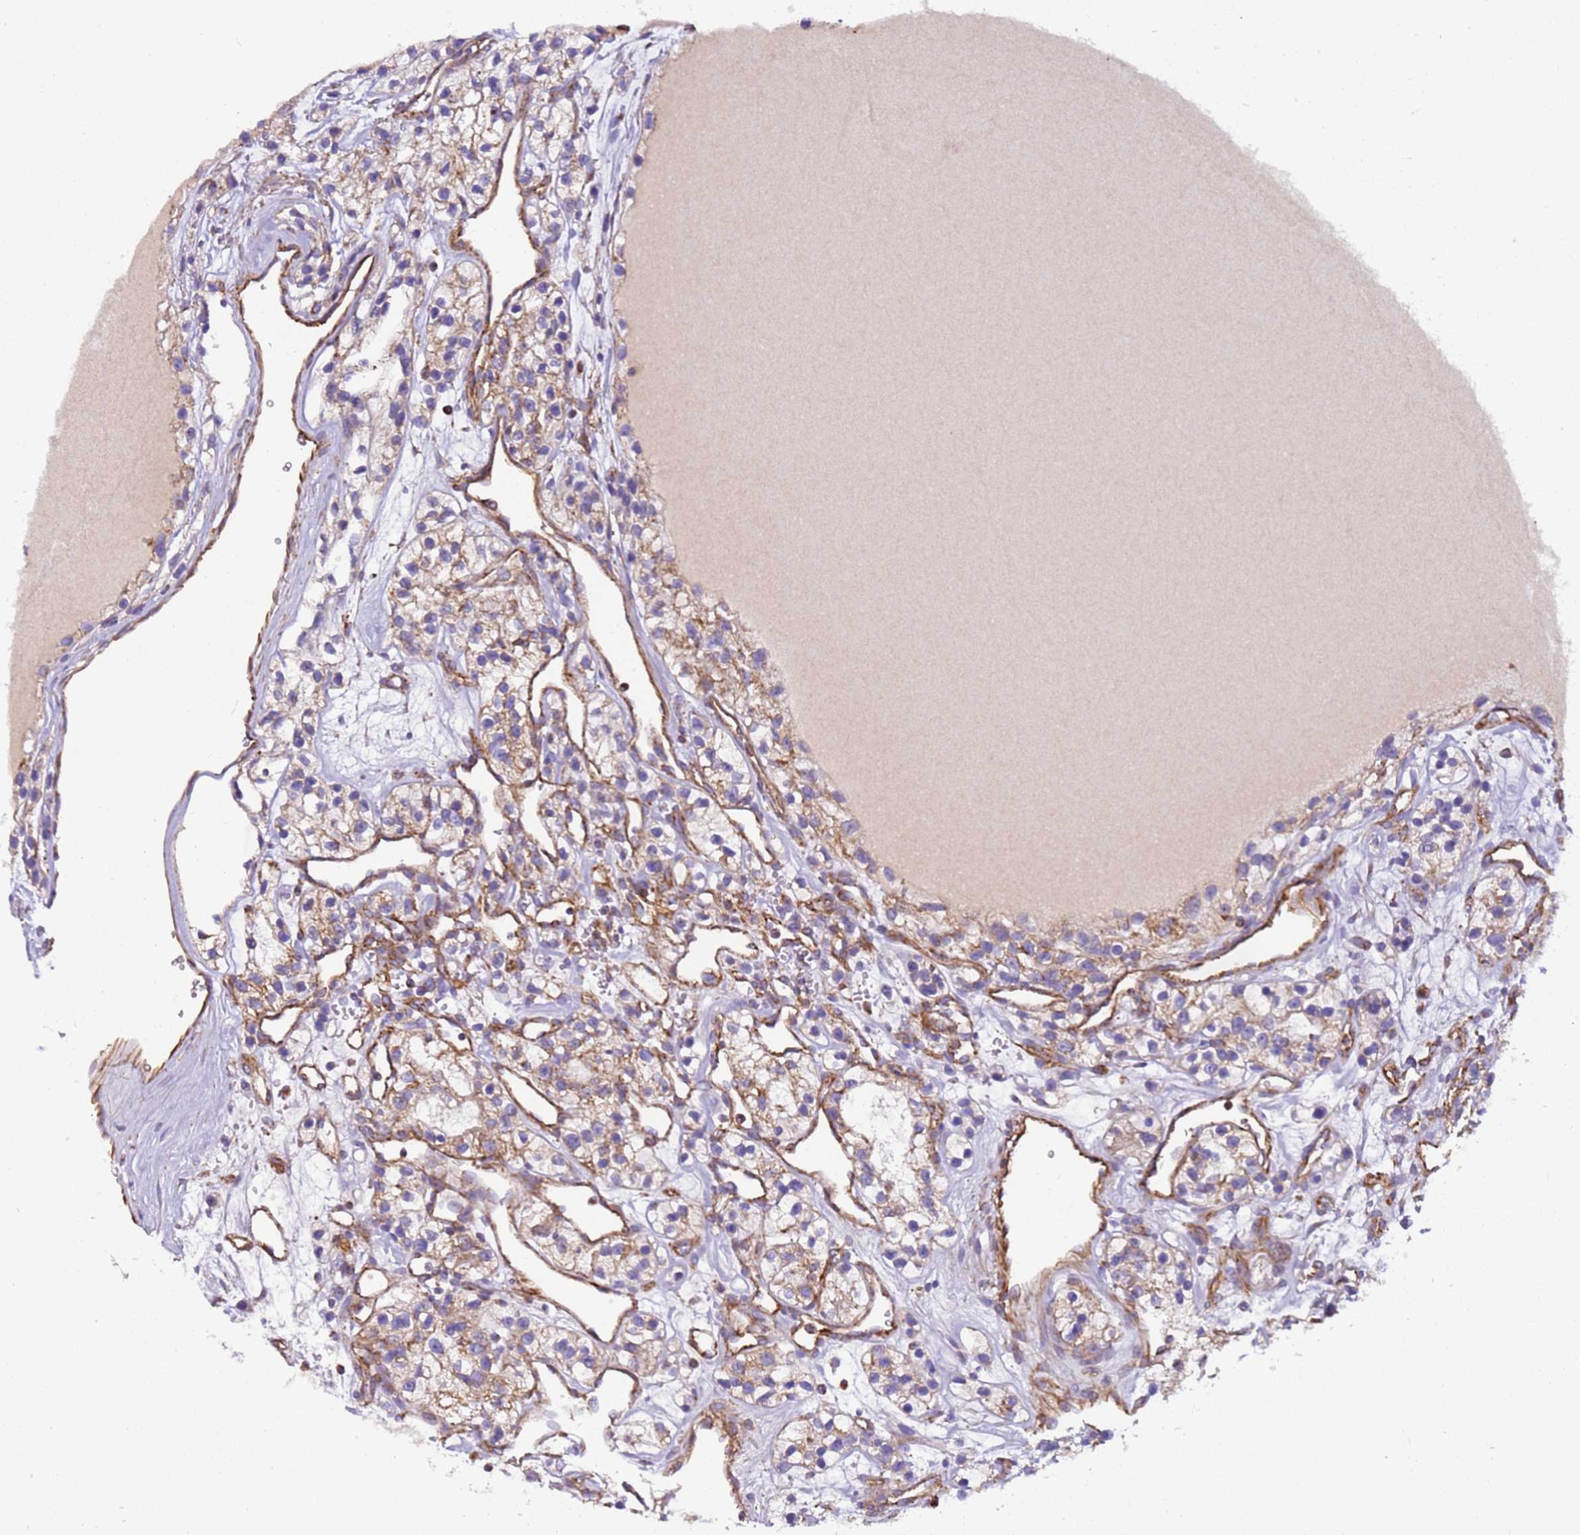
{"staining": {"intensity": "negative", "quantity": "none", "location": "none"}, "tissue": "renal cancer", "cell_type": "Tumor cells", "image_type": "cancer", "snomed": [{"axis": "morphology", "description": "Adenocarcinoma, NOS"}, {"axis": "topography", "description": "Kidney"}], "caption": "Immunohistochemistry of human adenocarcinoma (renal) demonstrates no staining in tumor cells.", "gene": "MRPL20", "patient": {"sex": "female", "age": 57}}